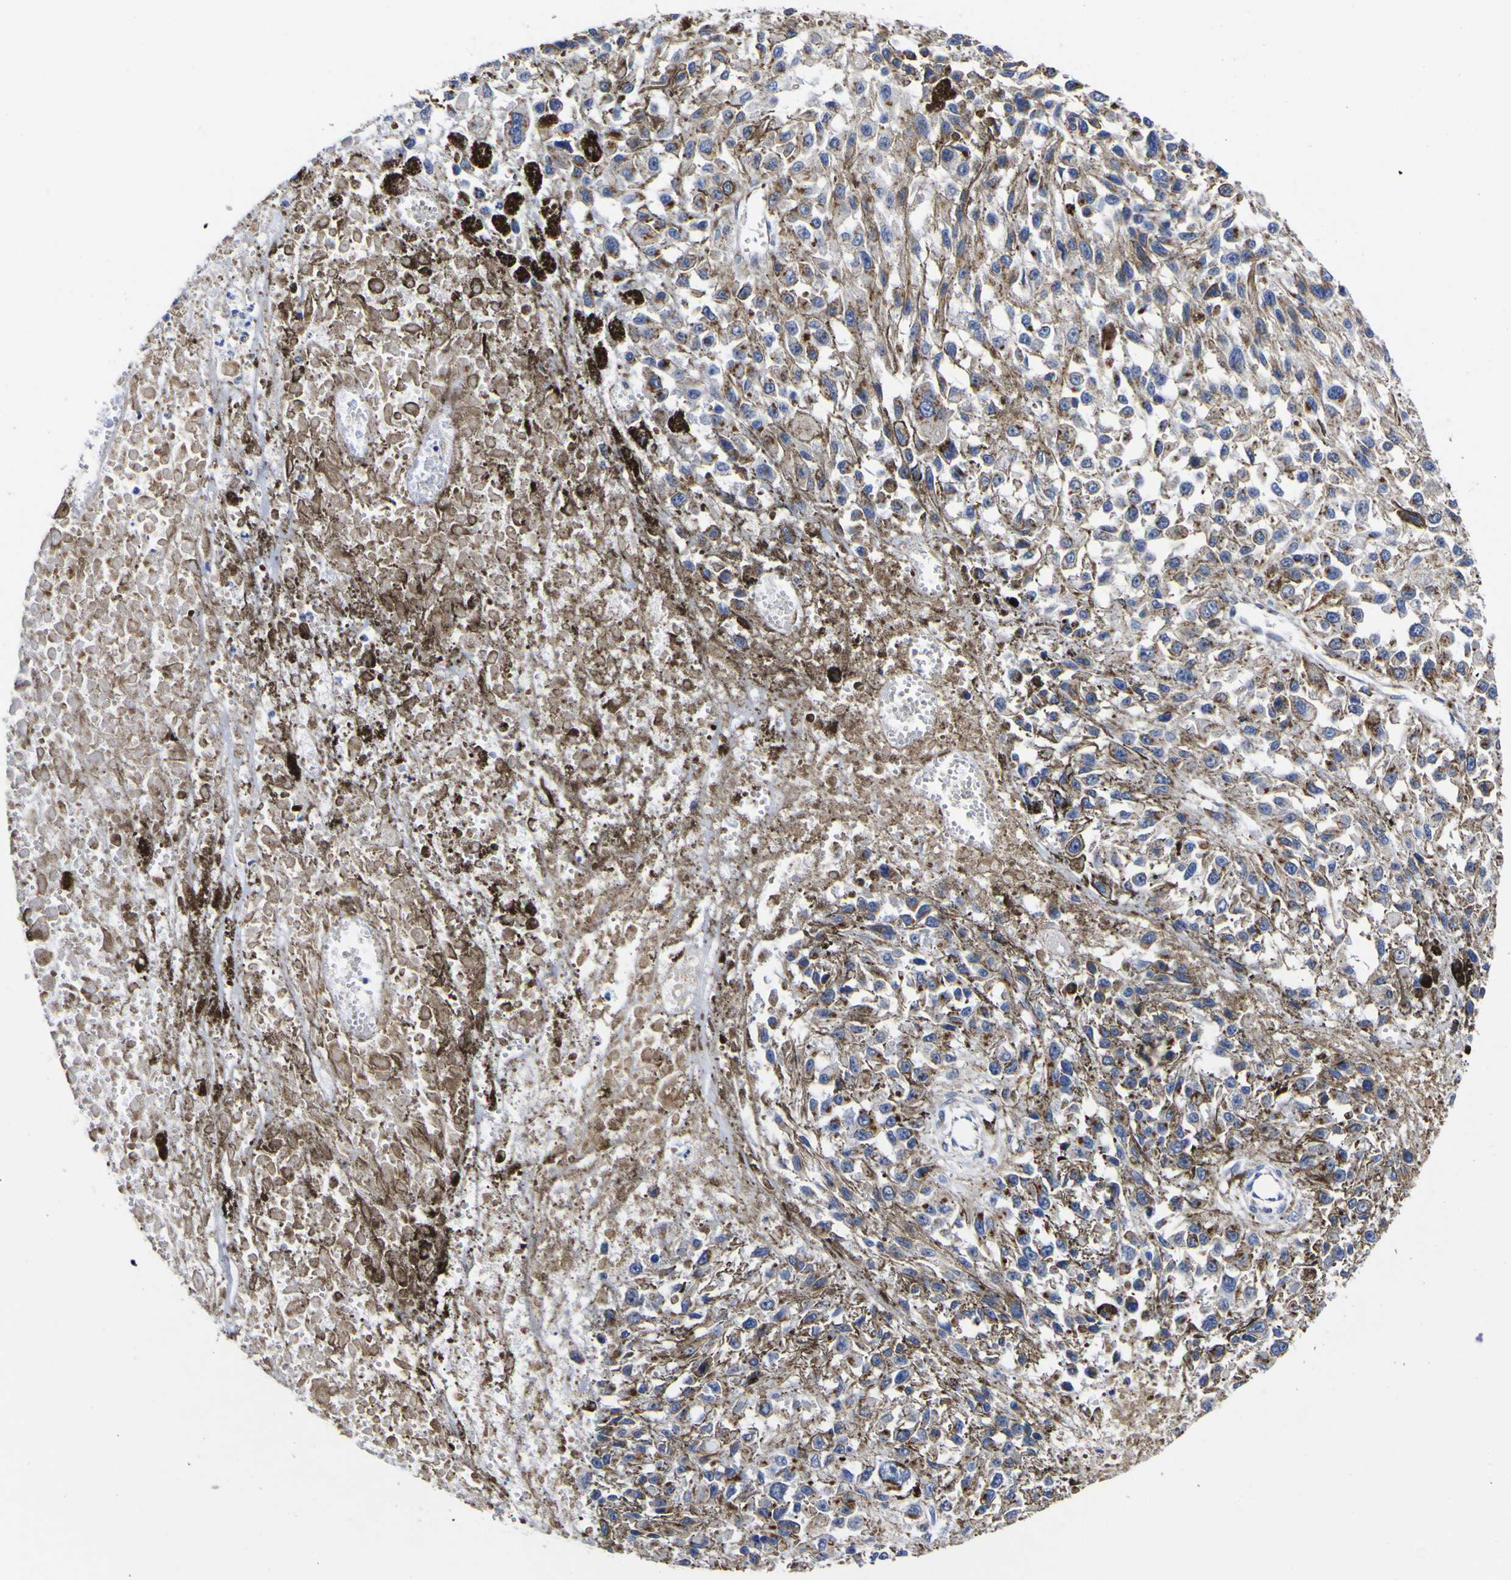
{"staining": {"intensity": "moderate", "quantity": "<25%", "location": "cytoplasmic/membranous"}, "tissue": "melanoma", "cell_type": "Tumor cells", "image_type": "cancer", "snomed": [{"axis": "morphology", "description": "Malignant melanoma, Metastatic site"}, {"axis": "topography", "description": "Lymph node"}], "caption": "A histopathology image showing moderate cytoplasmic/membranous positivity in approximately <25% of tumor cells in malignant melanoma (metastatic site), as visualized by brown immunohistochemical staining.", "gene": "GOLM1", "patient": {"sex": "male", "age": 59}}